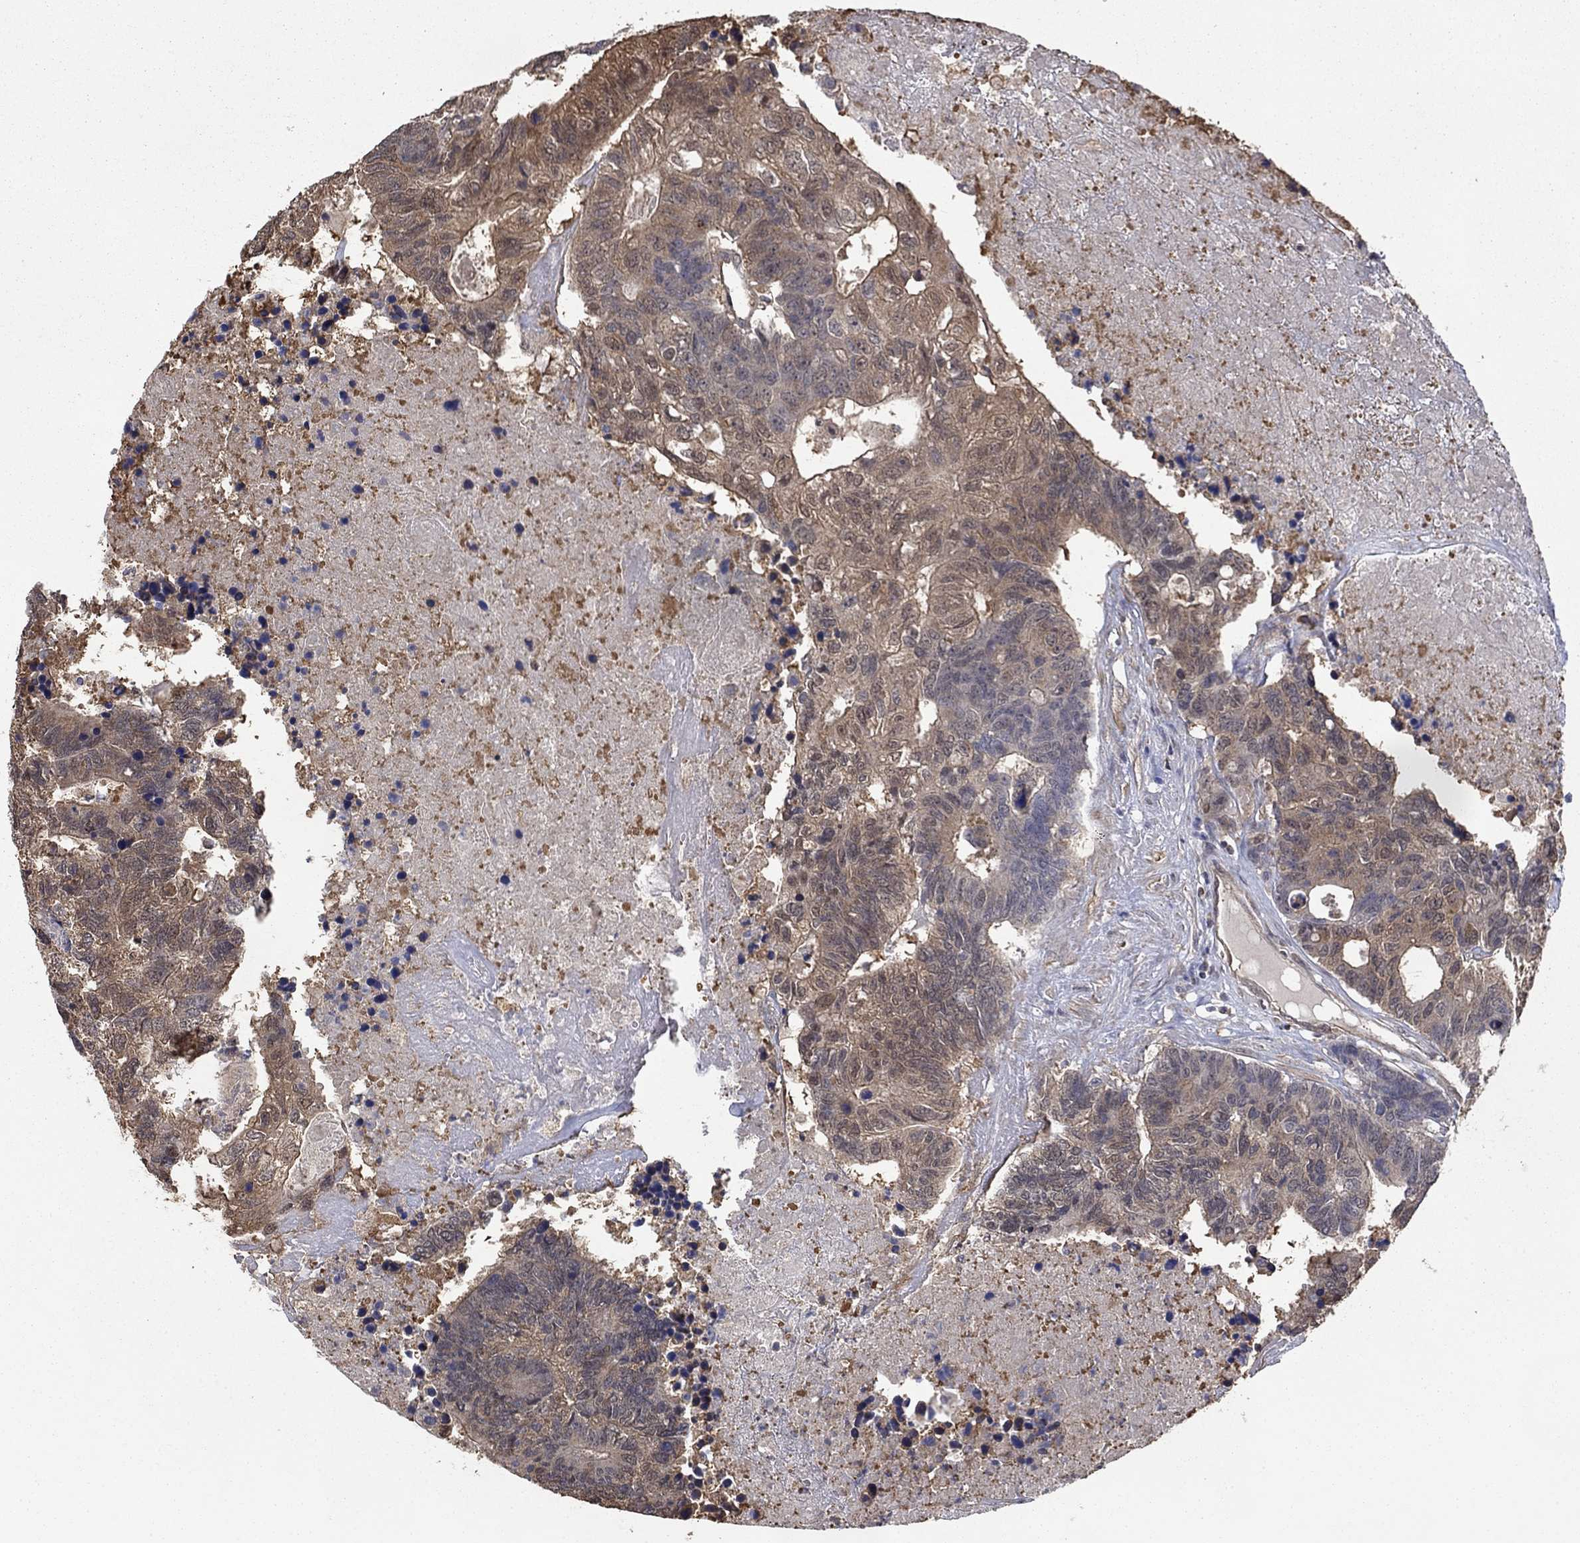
{"staining": {"intensity": "weak", "quantity": "25%-75%", "location": "cytoplasmic/membranous"}, "tissue": "colorectal cancer", "cell_type": "Tumor cells", "image_type": "cancer", "snomed": [{"axis": "morphology", "description": "Adenocarcinoma, NOS"}, {"axis": "topography", "description": "Colon"}], "caption": "Colorectal cancer (adenocarcinoma) stained with a brown dye shows weak cytoplasmic/membranous positive positivity in about 25%-75% of tumor cells.", "gene": "RNF114", "patient": {"sex": "female", "age": 48}}